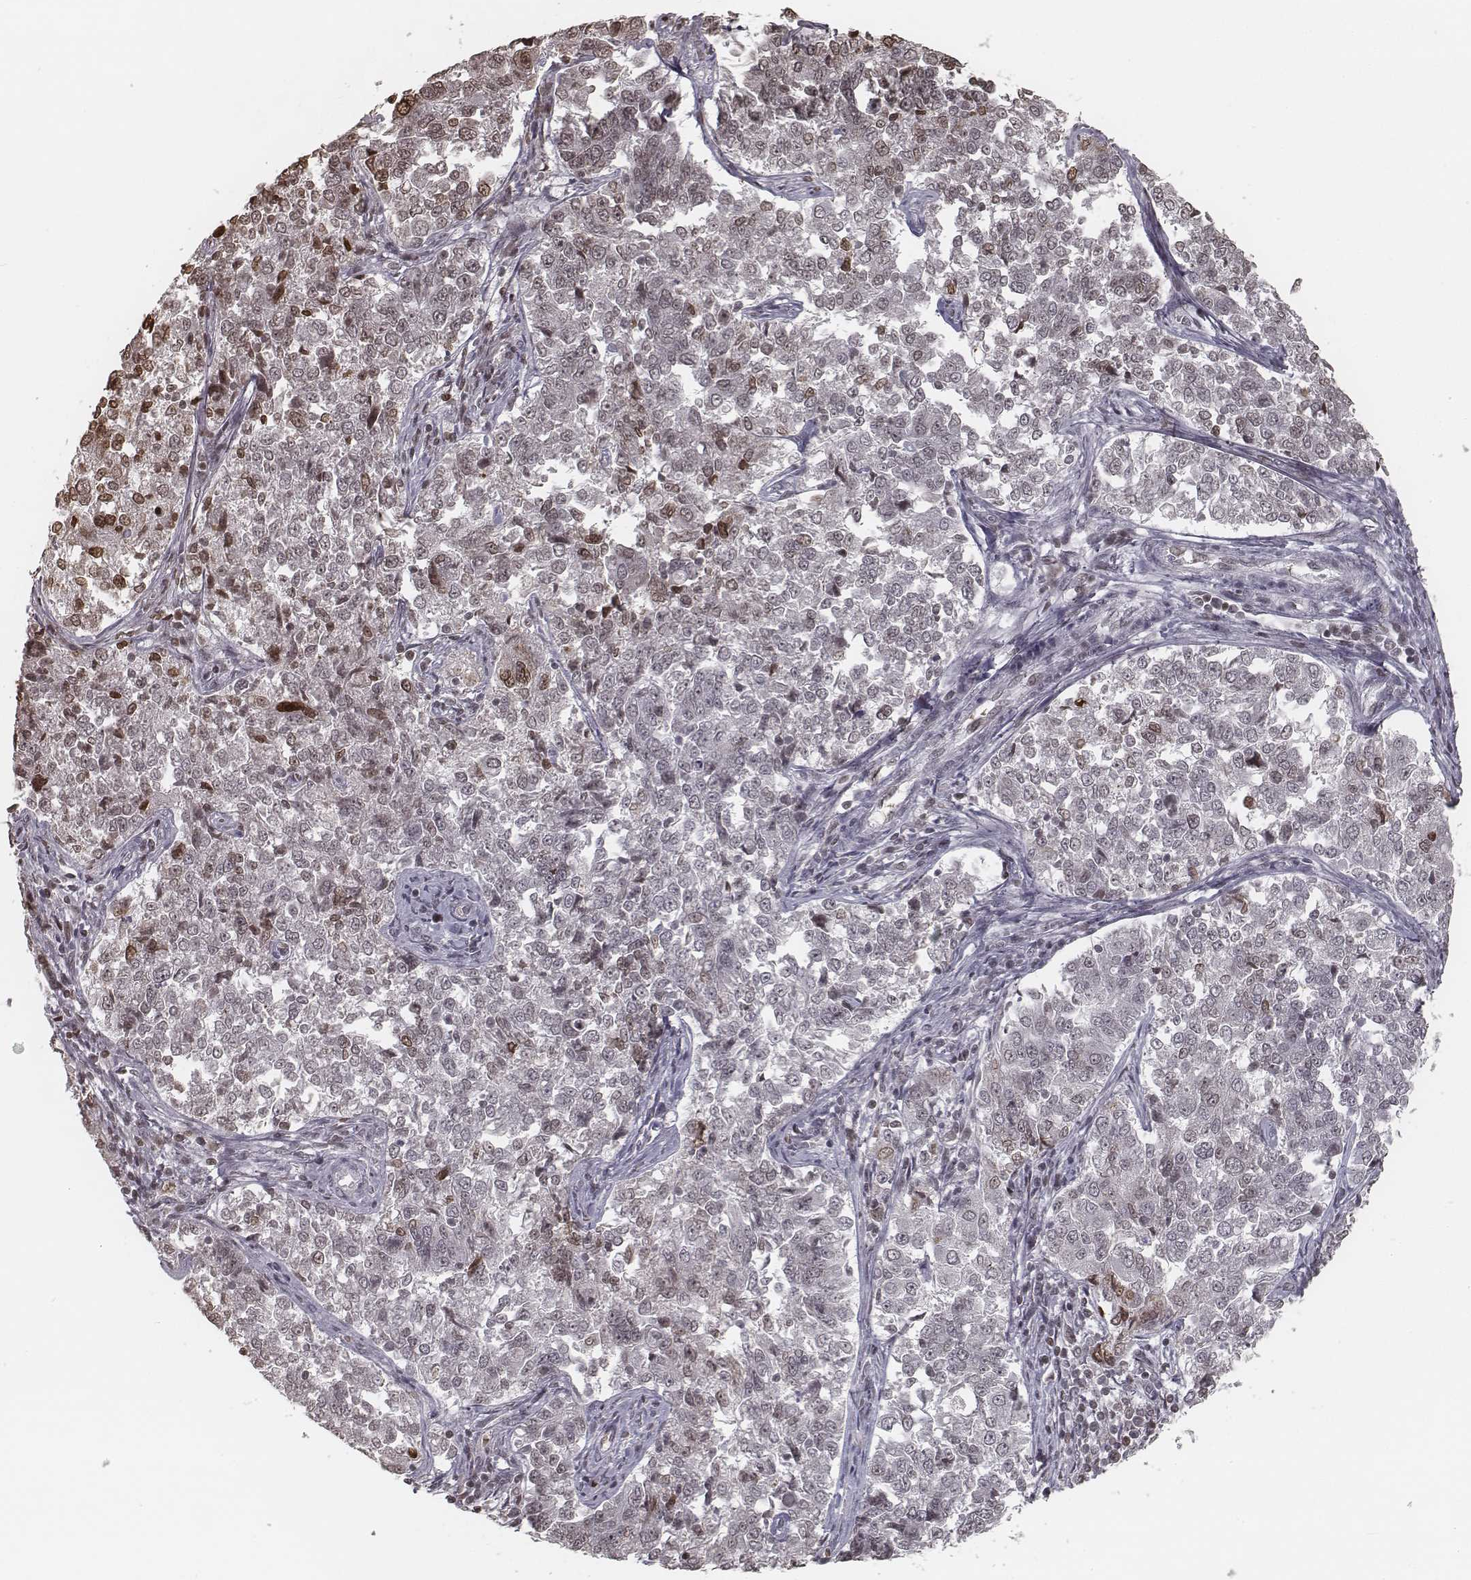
{"staining": {"intensity": "moderate", "quantity": "<25%", "location": "nuclear"}, "tissue": "endometrial cancer", "cell_type": "Tumor cells", "image_type": "cancer", "snomed": [{"axis": "morphology", "description": "Adenocarcinoma, NOS"}, {"axis": "topography", "description": "Endometrium"}], "caption": "Approximately <25% of tumor cells in endometrial adenocarcinoma show moderate nuclear protein positivity as visualized by brown immunohistochemical staining.", "gene": "HMGA2", "patient": {"sex": "female", "age": 43}}